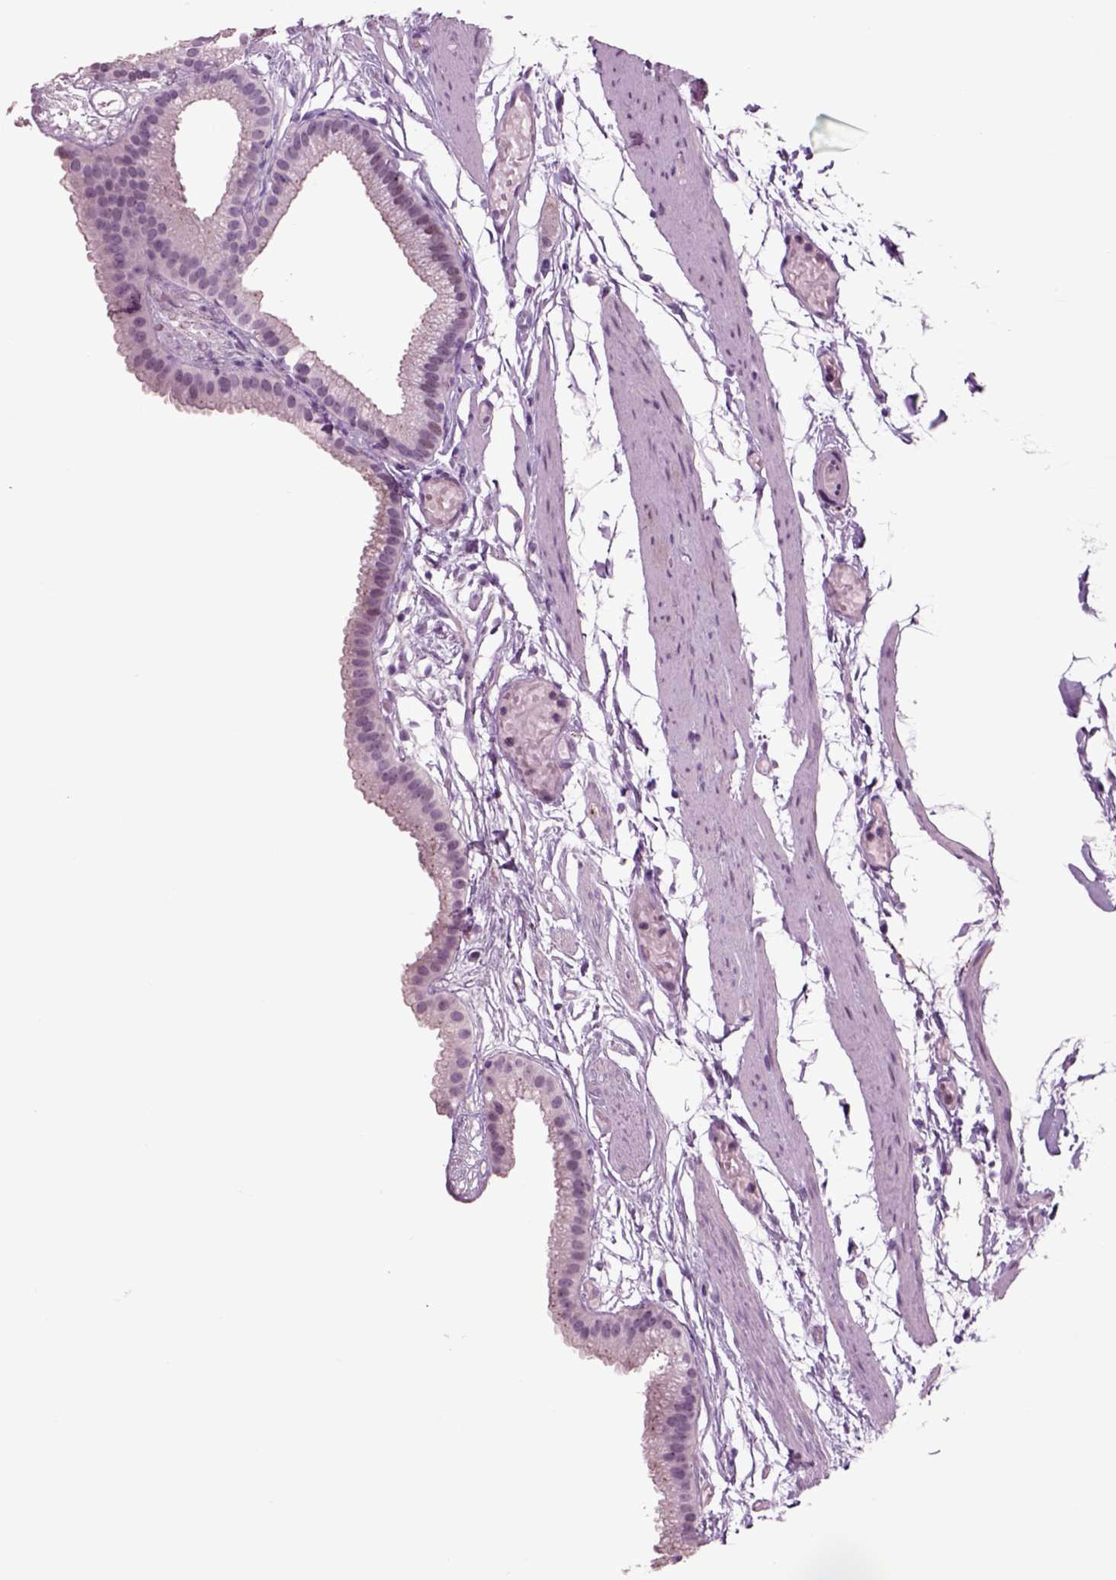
{"staining": {"intensity": "negative", "quantity": "none", "location": "none"}, "tissue": "gallbladder", "cell_type": "Glandular cells", "image_type": "normal", "snomed": [{"axis": "morphology", "description": "Normal tissue, NOS"}, {"axis": "topography", "description": "Gallbladder"}], "caption": "Immunohistochemistry histopathology image of unremarkable gallbladder: human gallbladder stained with DAB (3,3'-diaminobenzidine) demonstrates no significant protein positivity in glandular cells. (Stains: DAB immunohistochemistry with hematoxylin counter stain, Microscopy: brightfield microscopy at high magnification).", "gene": "CHGB", "patient": {"sex": "female", "age": 45}}